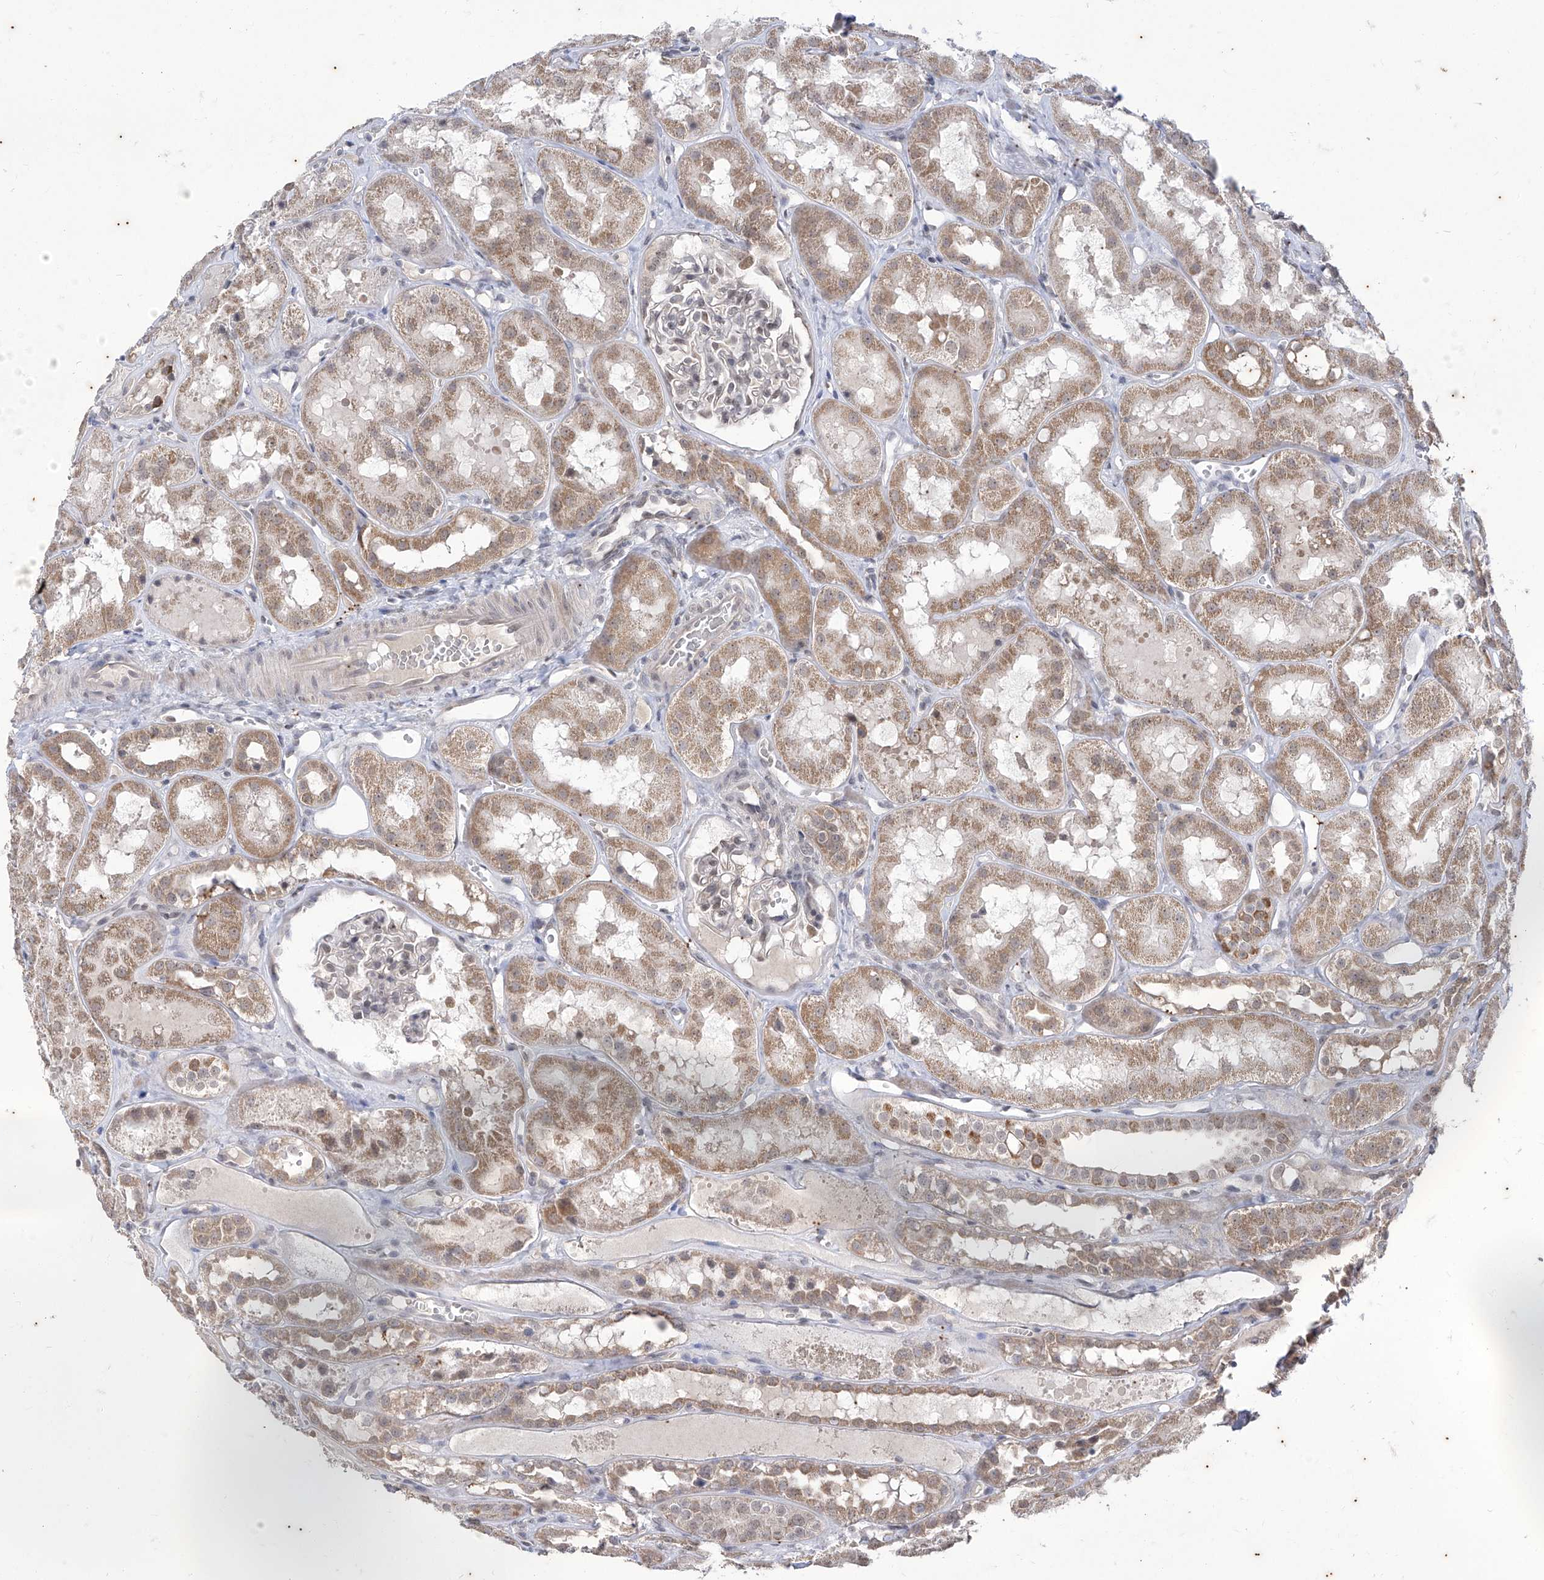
{"staining": {"intensity": "weak", "quantity": "<25%", "location": "nuclear"}, "tissue": "kidney", "cell_type": "Cells in glomeruli", "image_type": "normal", "snomed": [{"axis": "morphology", "description": "Normal tissue, NOS"}, {"axis": "topography", "description": "Kidney"}], "caption": "Immunohistochemistry (IHC) histopathology image of unremarkable kidney: kidney stained with DAB displays no significant protein positivity in cells in glomeruli.", "gene": "PHF20L1", "patient": {"sex": "male", "age": 16}}